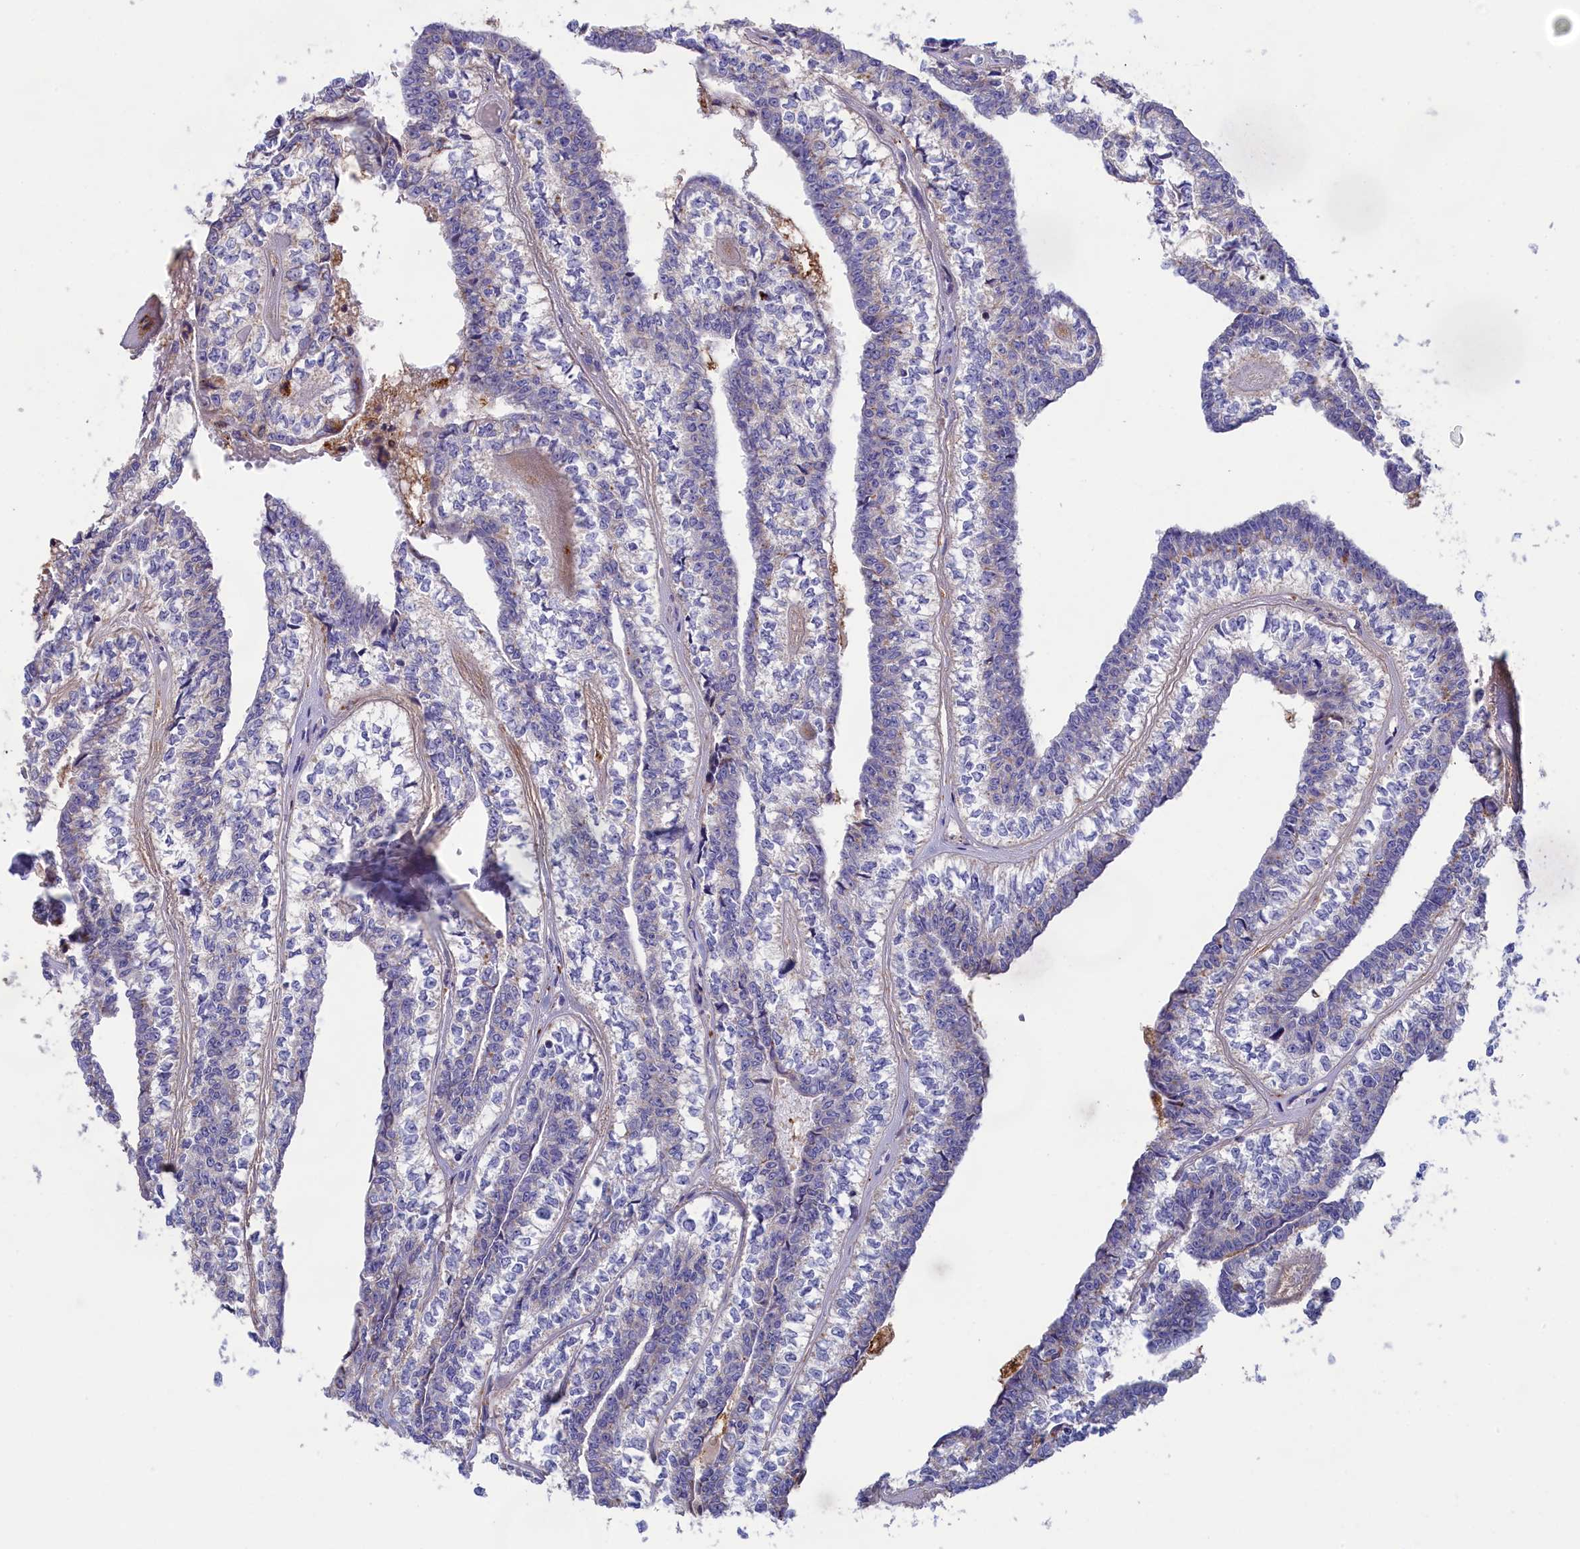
{"staining": {"intensity": "negative", "quantity": "none", "location": "none"}, "tissue": "head and neck cancer", "cell_type": "Tumor cells", "image_type": "cancer", "snomed": [{"axis": "morphology", "description": "Adenocarcinoma, NOS"}, {"axis": "topography", "description": "Head-Neck"}], "caption": "The immunohistochemistry (IHC) image has no significant positivity in tumor cells of adenocarcinoma (head and neck) tissue. (Brightfield microscopy of DAB IHC at high magnification).", "gene": "WDR6", "patient": {"sex": "female", "age": 73}}